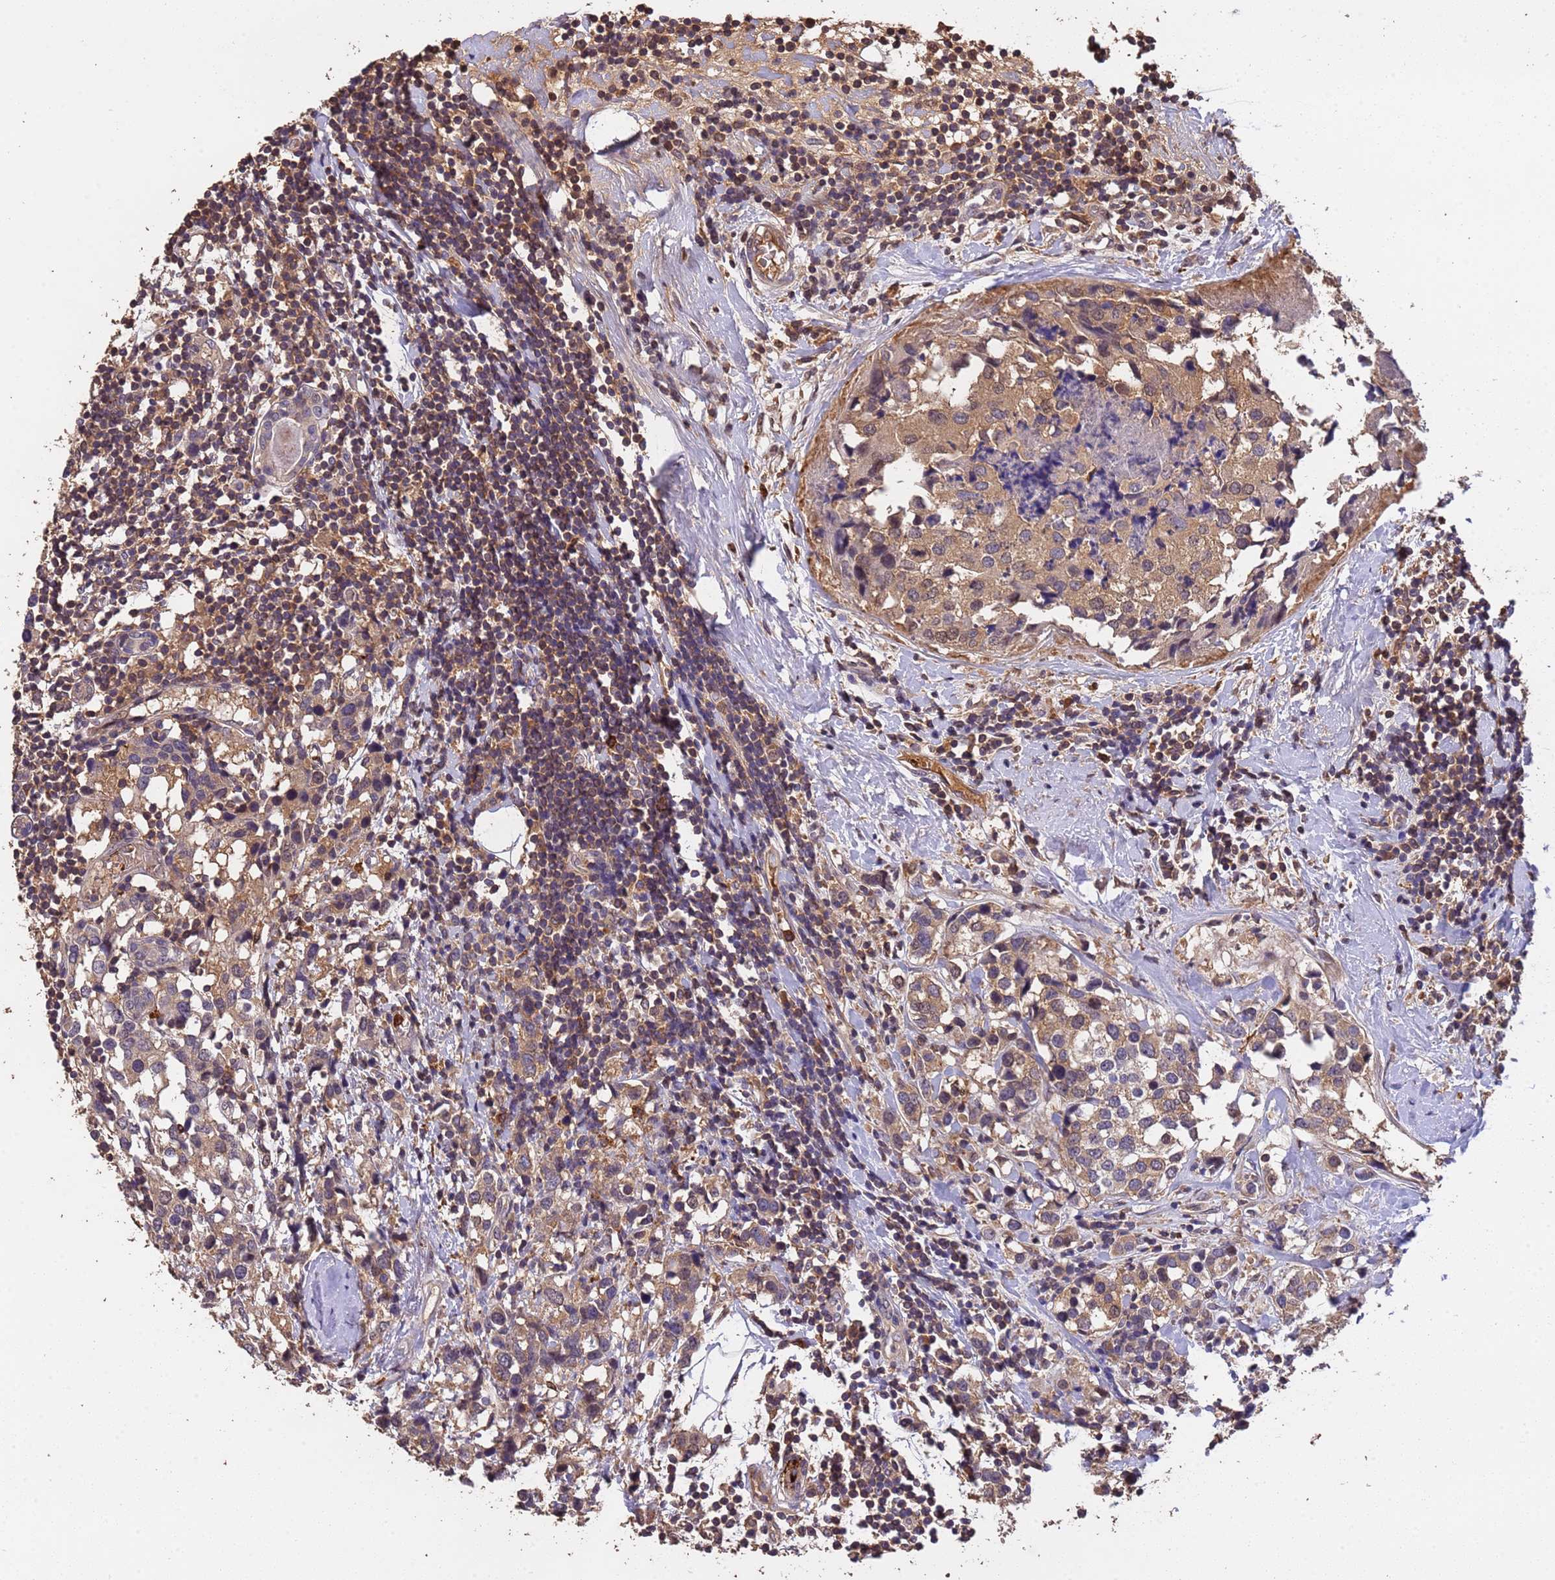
{"staining": {"intensity": "weak", "quantity": "25%-75%", "location": "cytoplasmic/membranous"}, "tissue": "breast cancer", "cell_type": "Tumor cells", "image_type": "cancer", "snomed": [{"axis": "morphology", "description": "Lobular carcinoma"}, {"axis": "topography", "description": "Breast"}], "caption": "Brown immunohistochemical staining in lobular carcinoma (breast) displays weak cytoplasmic/membranous positivity in about 25%-75% of tumor cells.", "gene": "CCDC184", "patient": {"sex": "female", "age": 59}}